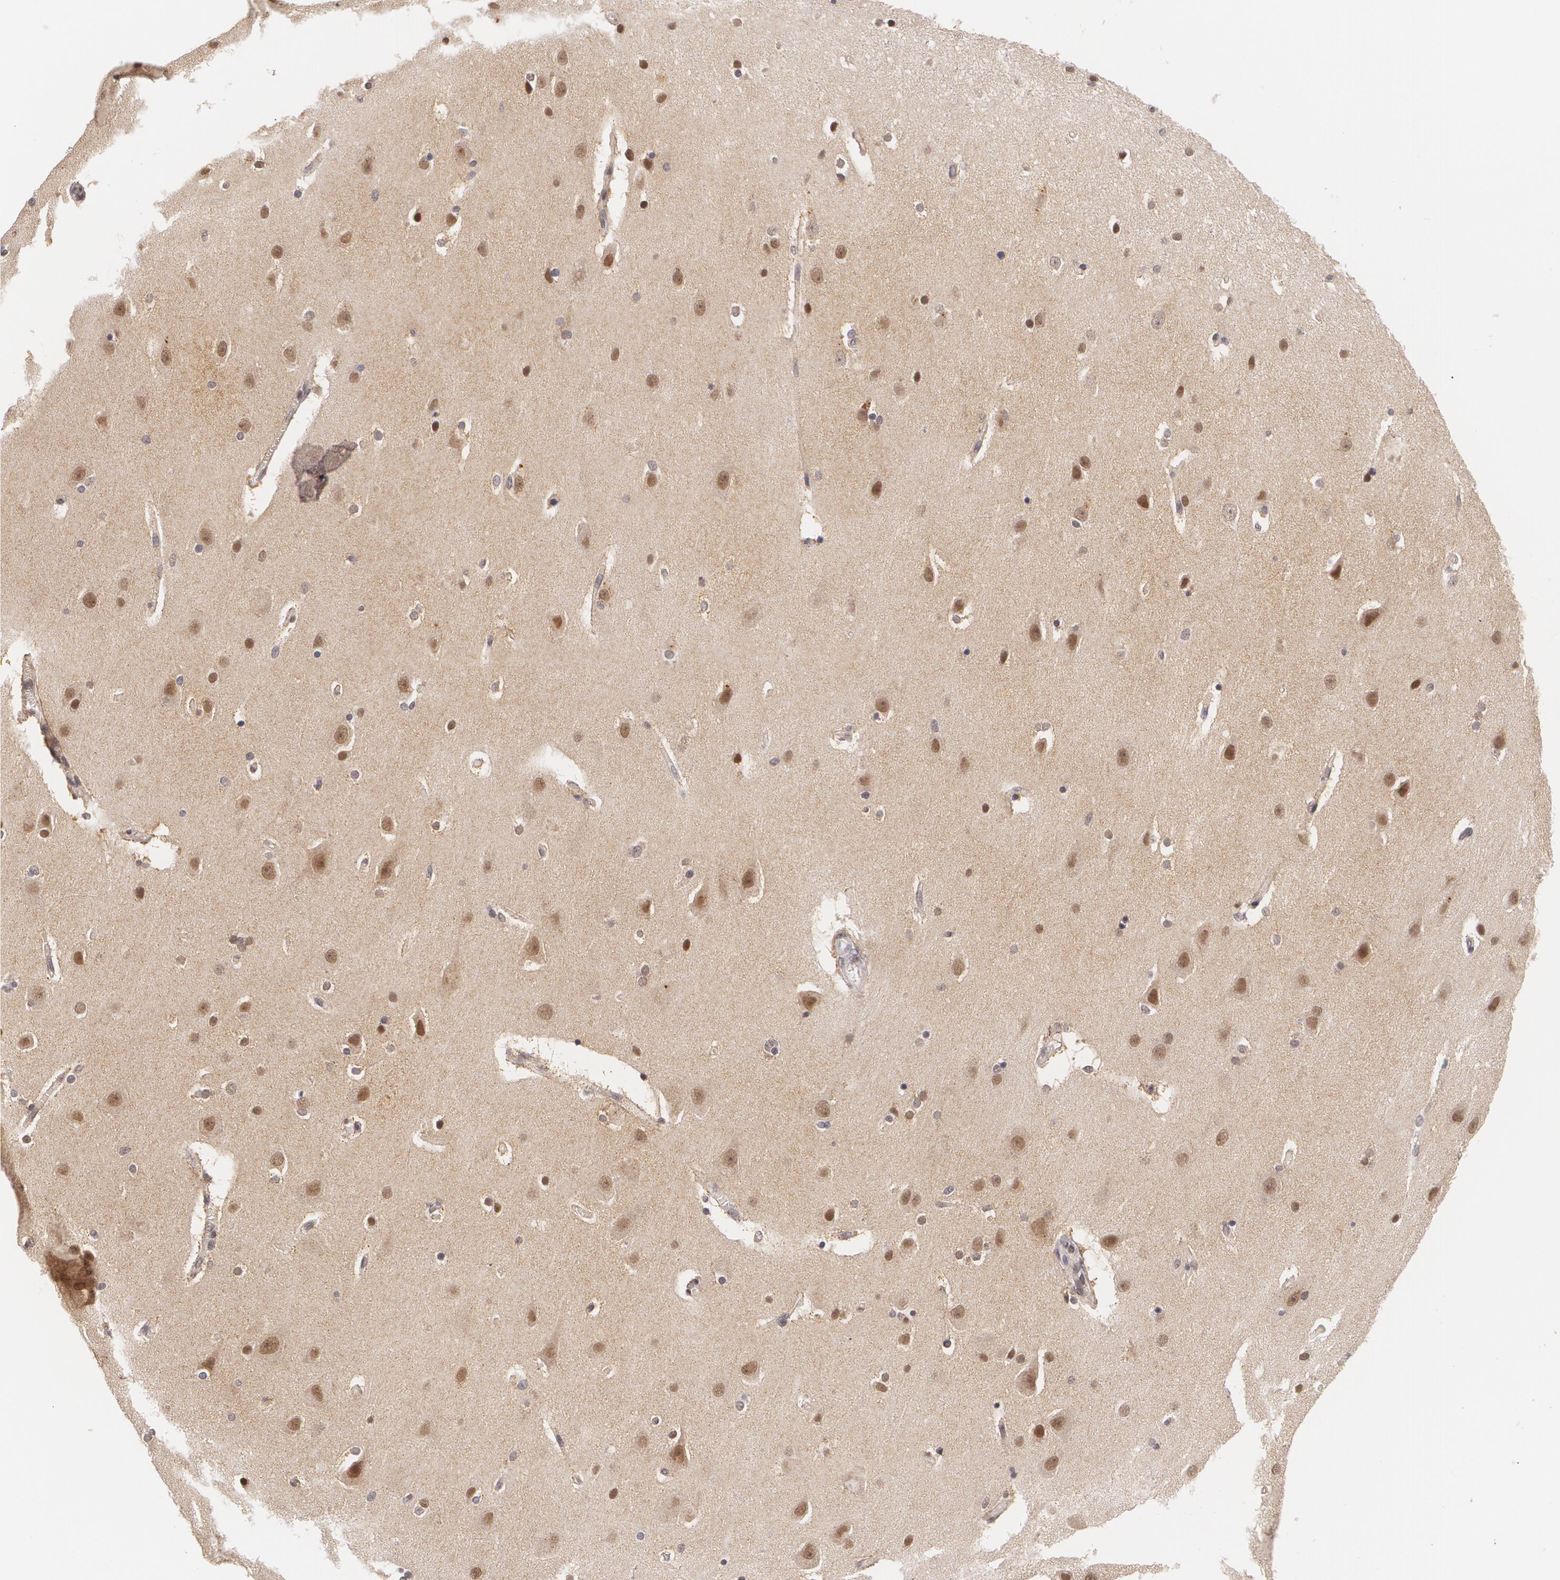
{"staining": {"intensity": "moderate", "quantity": ">75%", "location": "nuclear"}, "tissue": "caudate", "cell_type": "Glial cells", "image_type": "normal", "snomed": [{"axis": "morphology", "description": "Normal tissue, NOS"}, {"axis": "topography", "description": "Lateral ventricle wall"}], "caption": "High-magnification brightfield microscopy of benign caudate stained with DAB (3,3'-diaminobenzidine) (brown) and counterstained with hematoxylin (blue). glial cells exhibit moderate nuclear staining is present in approximately>75% of cells. (DAB IHC, brown staining for protein, blue staining for nuclei).", "gene": "ALX1", "patient": {"sex": "female", "age": 54}}